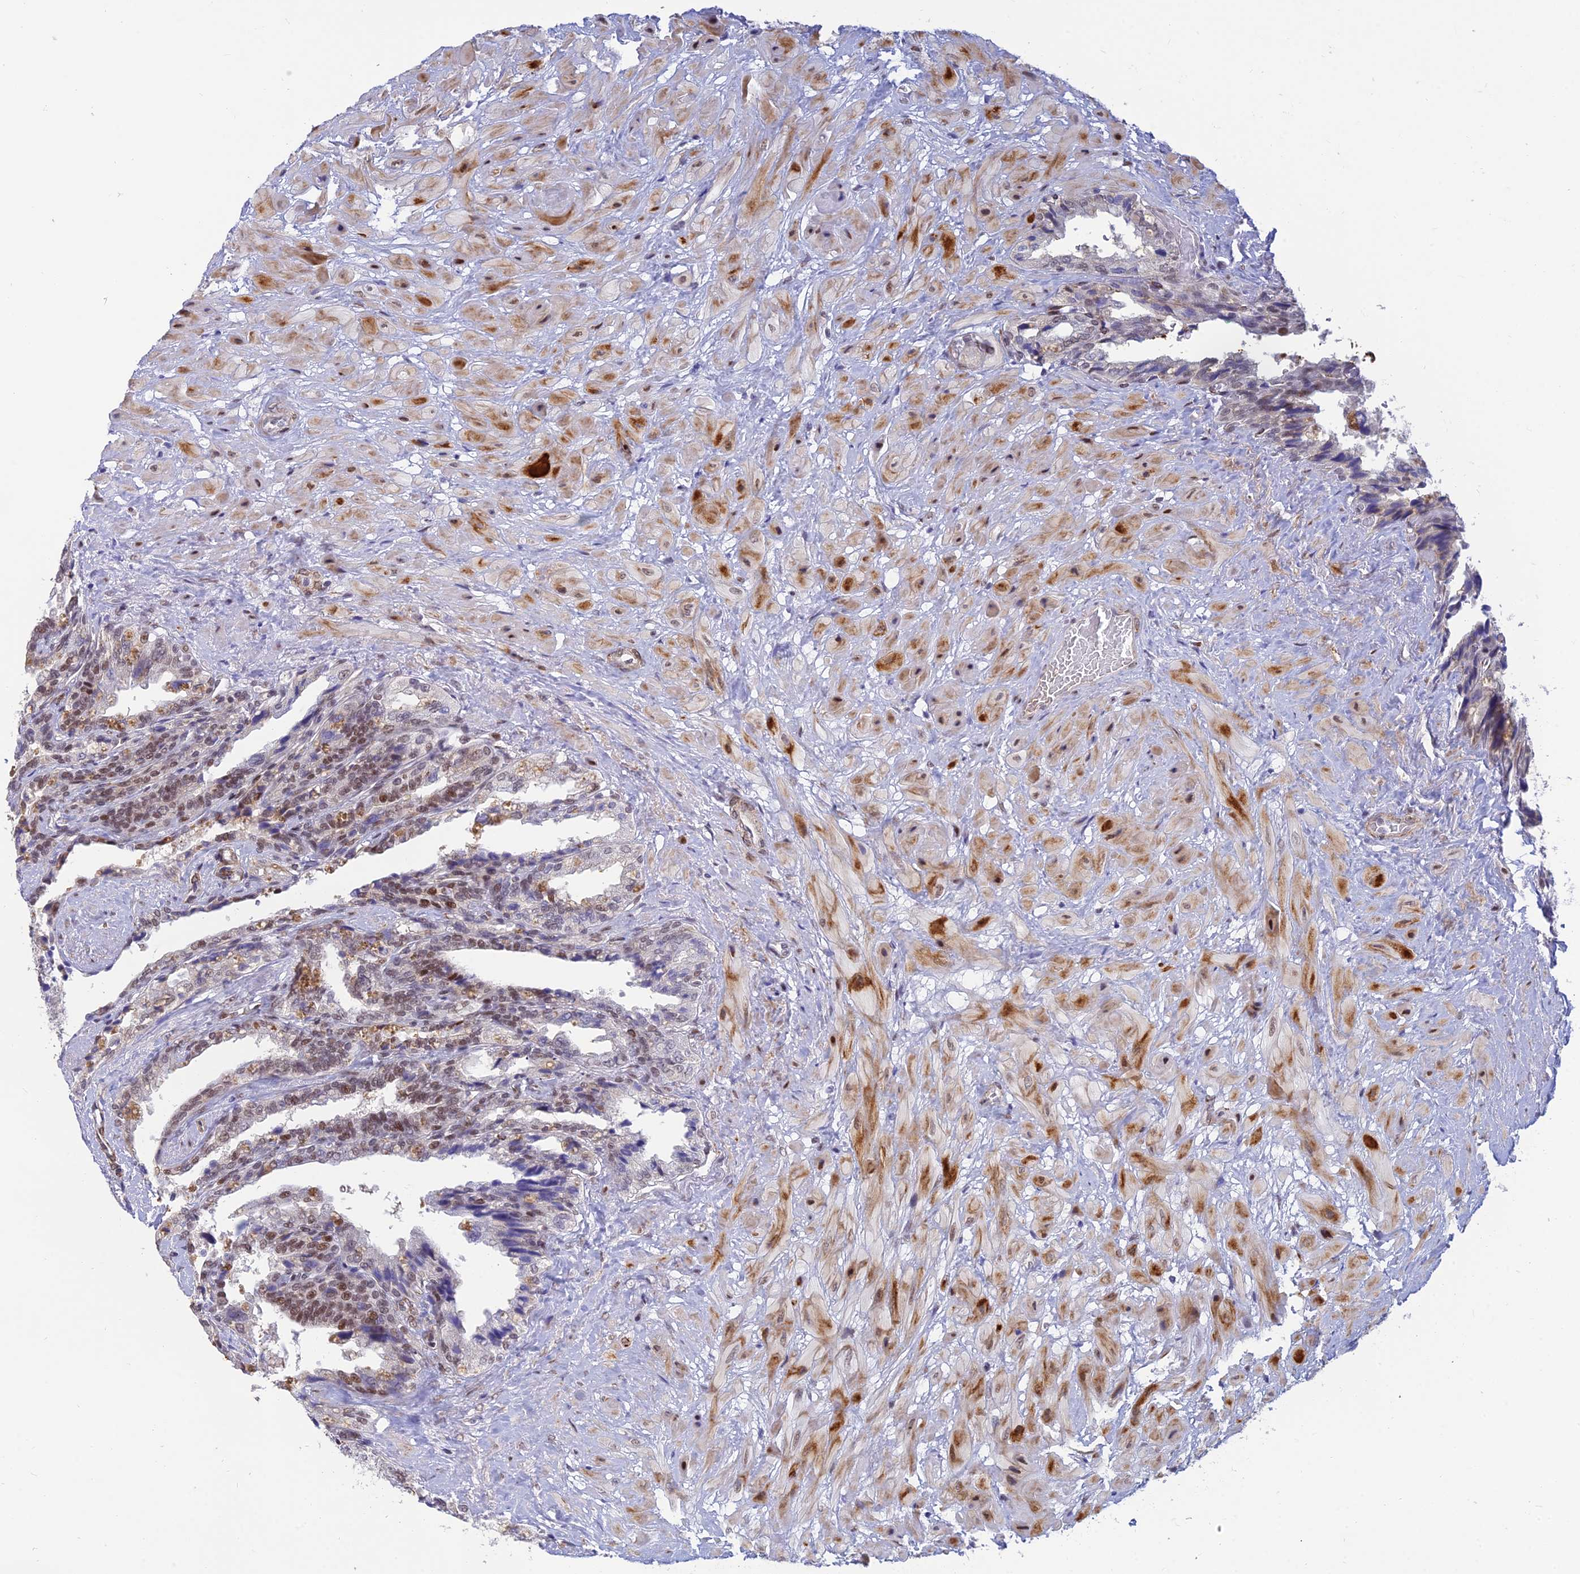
{"staining": {"intensity": "moderate", "quantity": "<25%", "location": "nuclear"}, "tissue": "seminal vesicle", "cell_type": "Glandular cells", "image_type": "normal", "snomed": [{"axis": "morphology", "description": "Normal tissue, NOS"}, {"axis": "topography", "description": "Seminal veicle"}, {"axis": "topography", "description": "Peripheral nerve tissue"}], "caption": "Moderate nuclear positivity is seen in approximately <25% of glandular cells in normal seminal vesicle. The staining is performed using DAB (3,3'-diaminobenzidine) brown chromogen to label protein expression. The nuclei are counter-stained blue using hematoxylin.", "gene": "CLK4", "patient": {"sex": "male", "age": 60}}